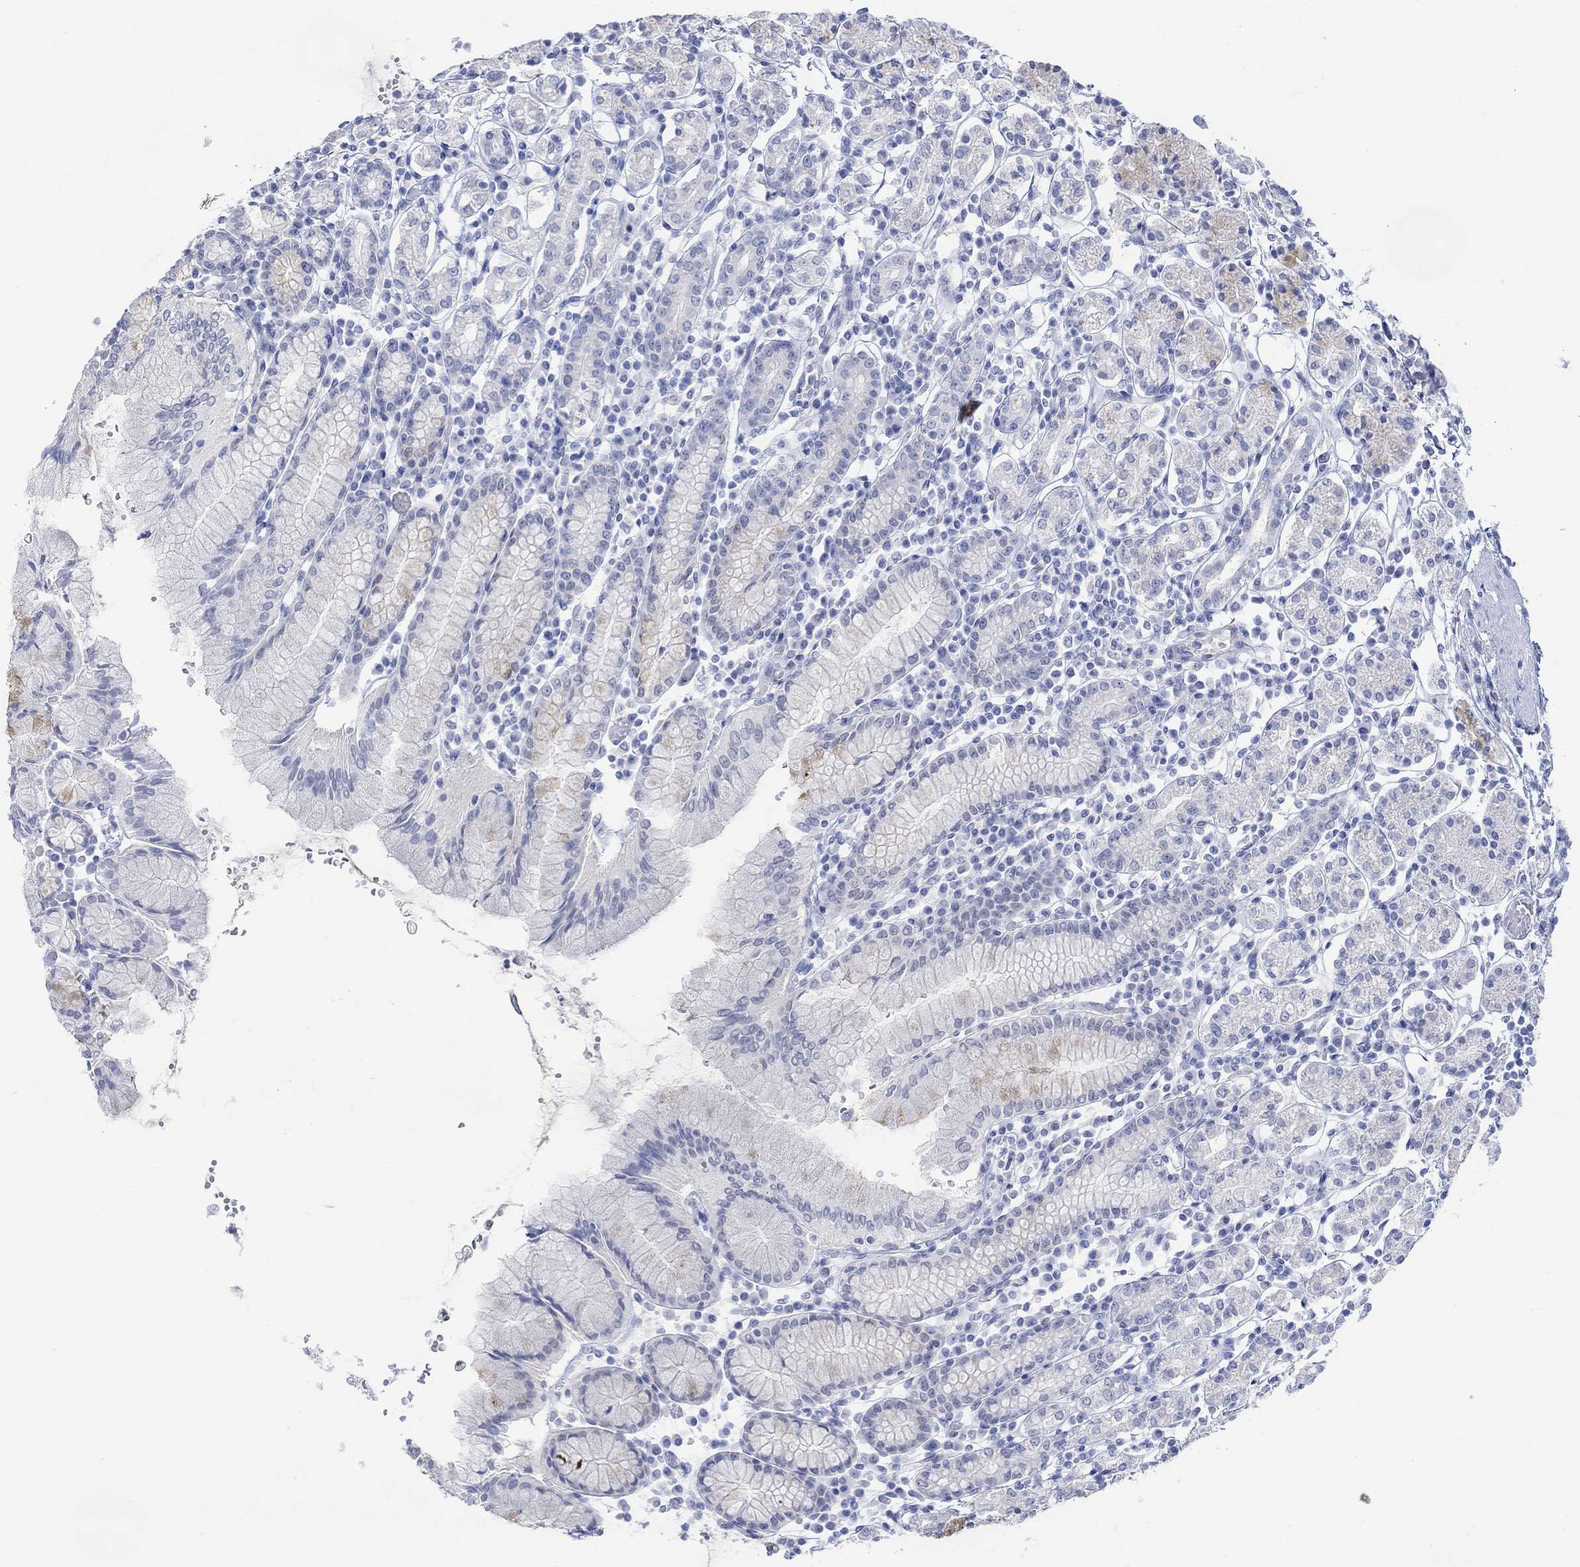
{"staining": {"intensity": "negative", "quantity": "none", "location": "none"}, "tissue": "stomach", "cell_type": "Glandular cells", "image_type": "normal", "snomed": [{"axis": "morphology", "description": "Normal tissue, NOS"}, {"axis": "topography", "description": "Stomach, upper"}, {"axis": "topography", "description": "Stomach"}], "caption": "A micrograph of human stomach is negative for staining in glandular cells.", "gene": "AK8", "patient": {"sex": "male", "age": 62}}